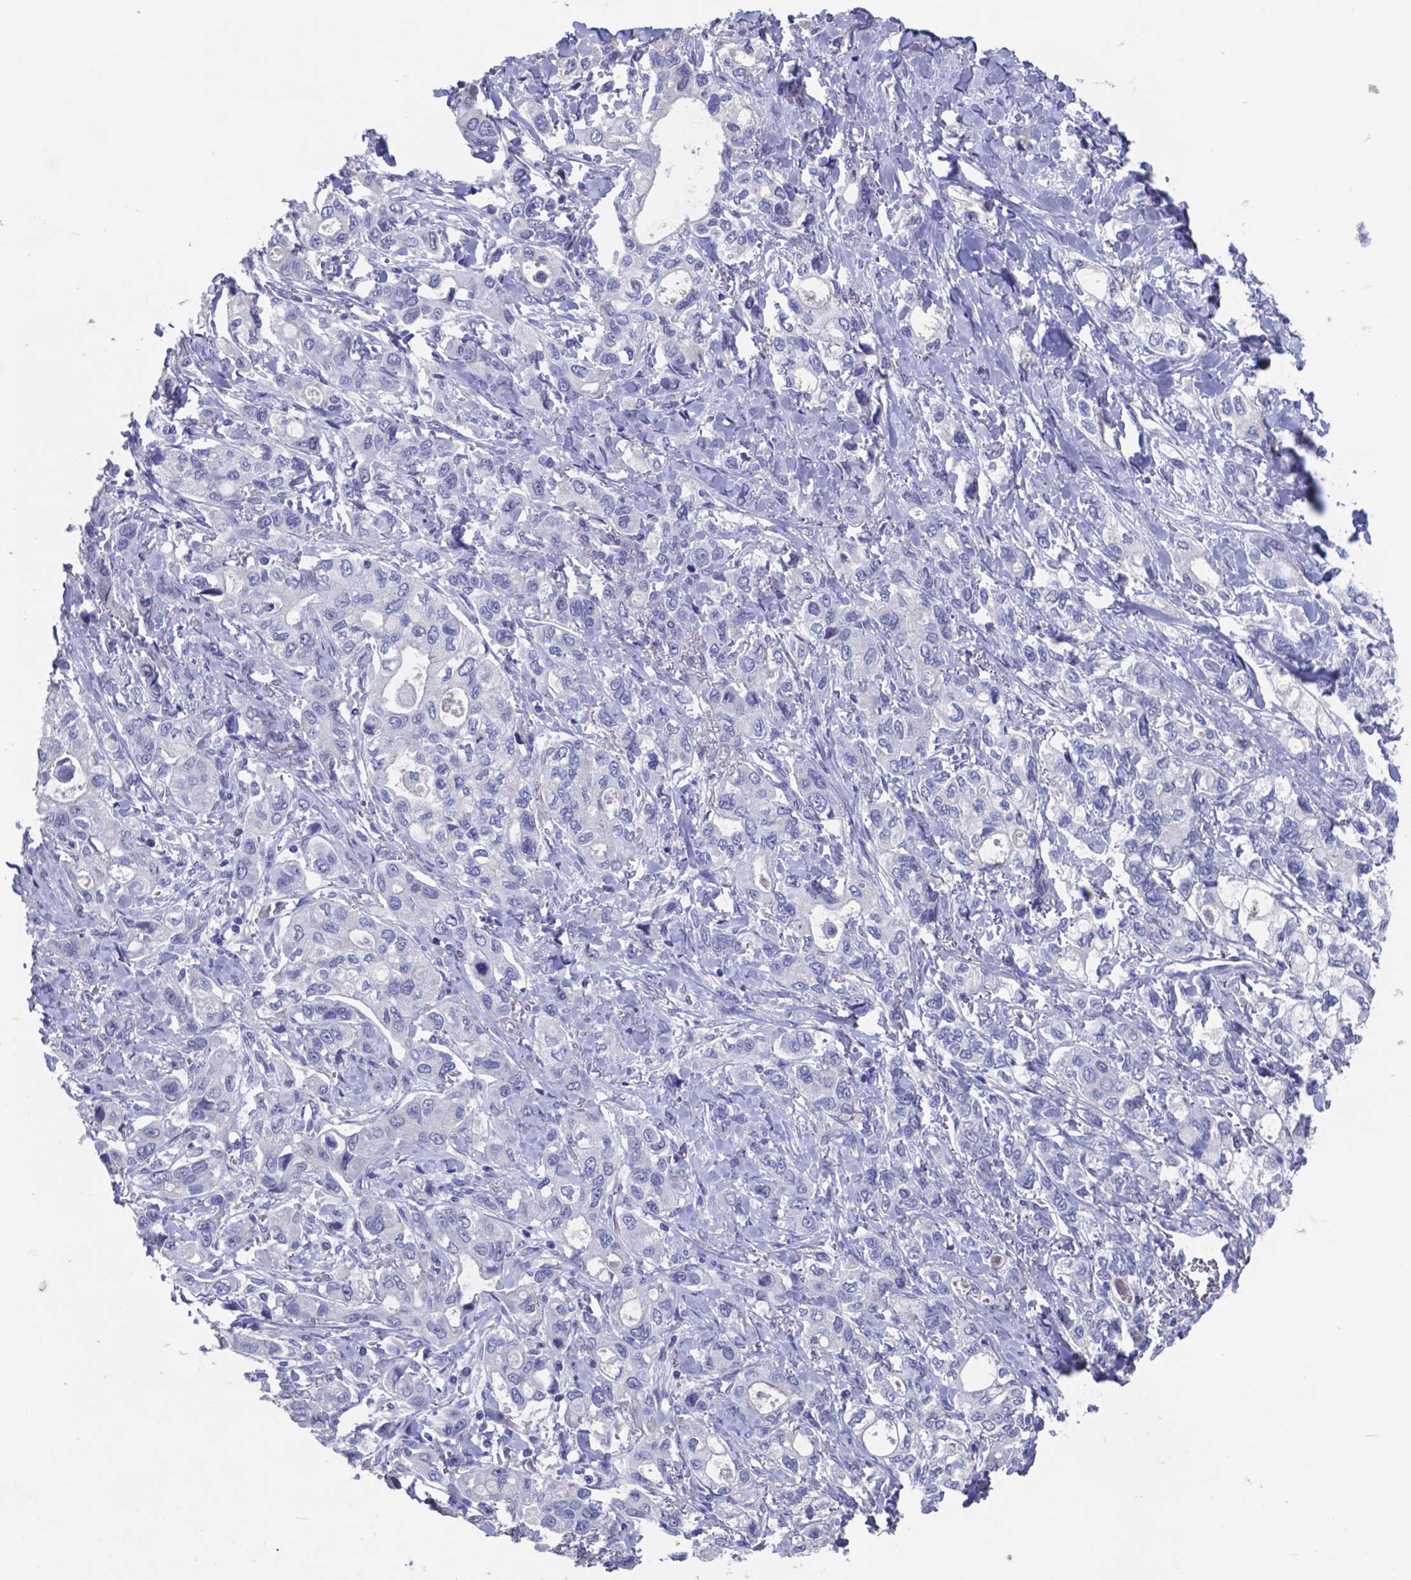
{"staining": {"intensity": "negative", "quantity": "none", "location": "none"}, "tissue": "stomach cancer", "cell_type": "Tumor cells", "image_type": "cancer", "snomed": [{"axis": "morphology", "description": "Adenocarcinoma, NOS"}, {"axis": "topography", "description": "Stomach"}], "caption": "The image reveals no staining of tumor cells in stomach adenocarcinoma.", "gene": "TTR", "patient": {"sex": "male", "age": 63}}